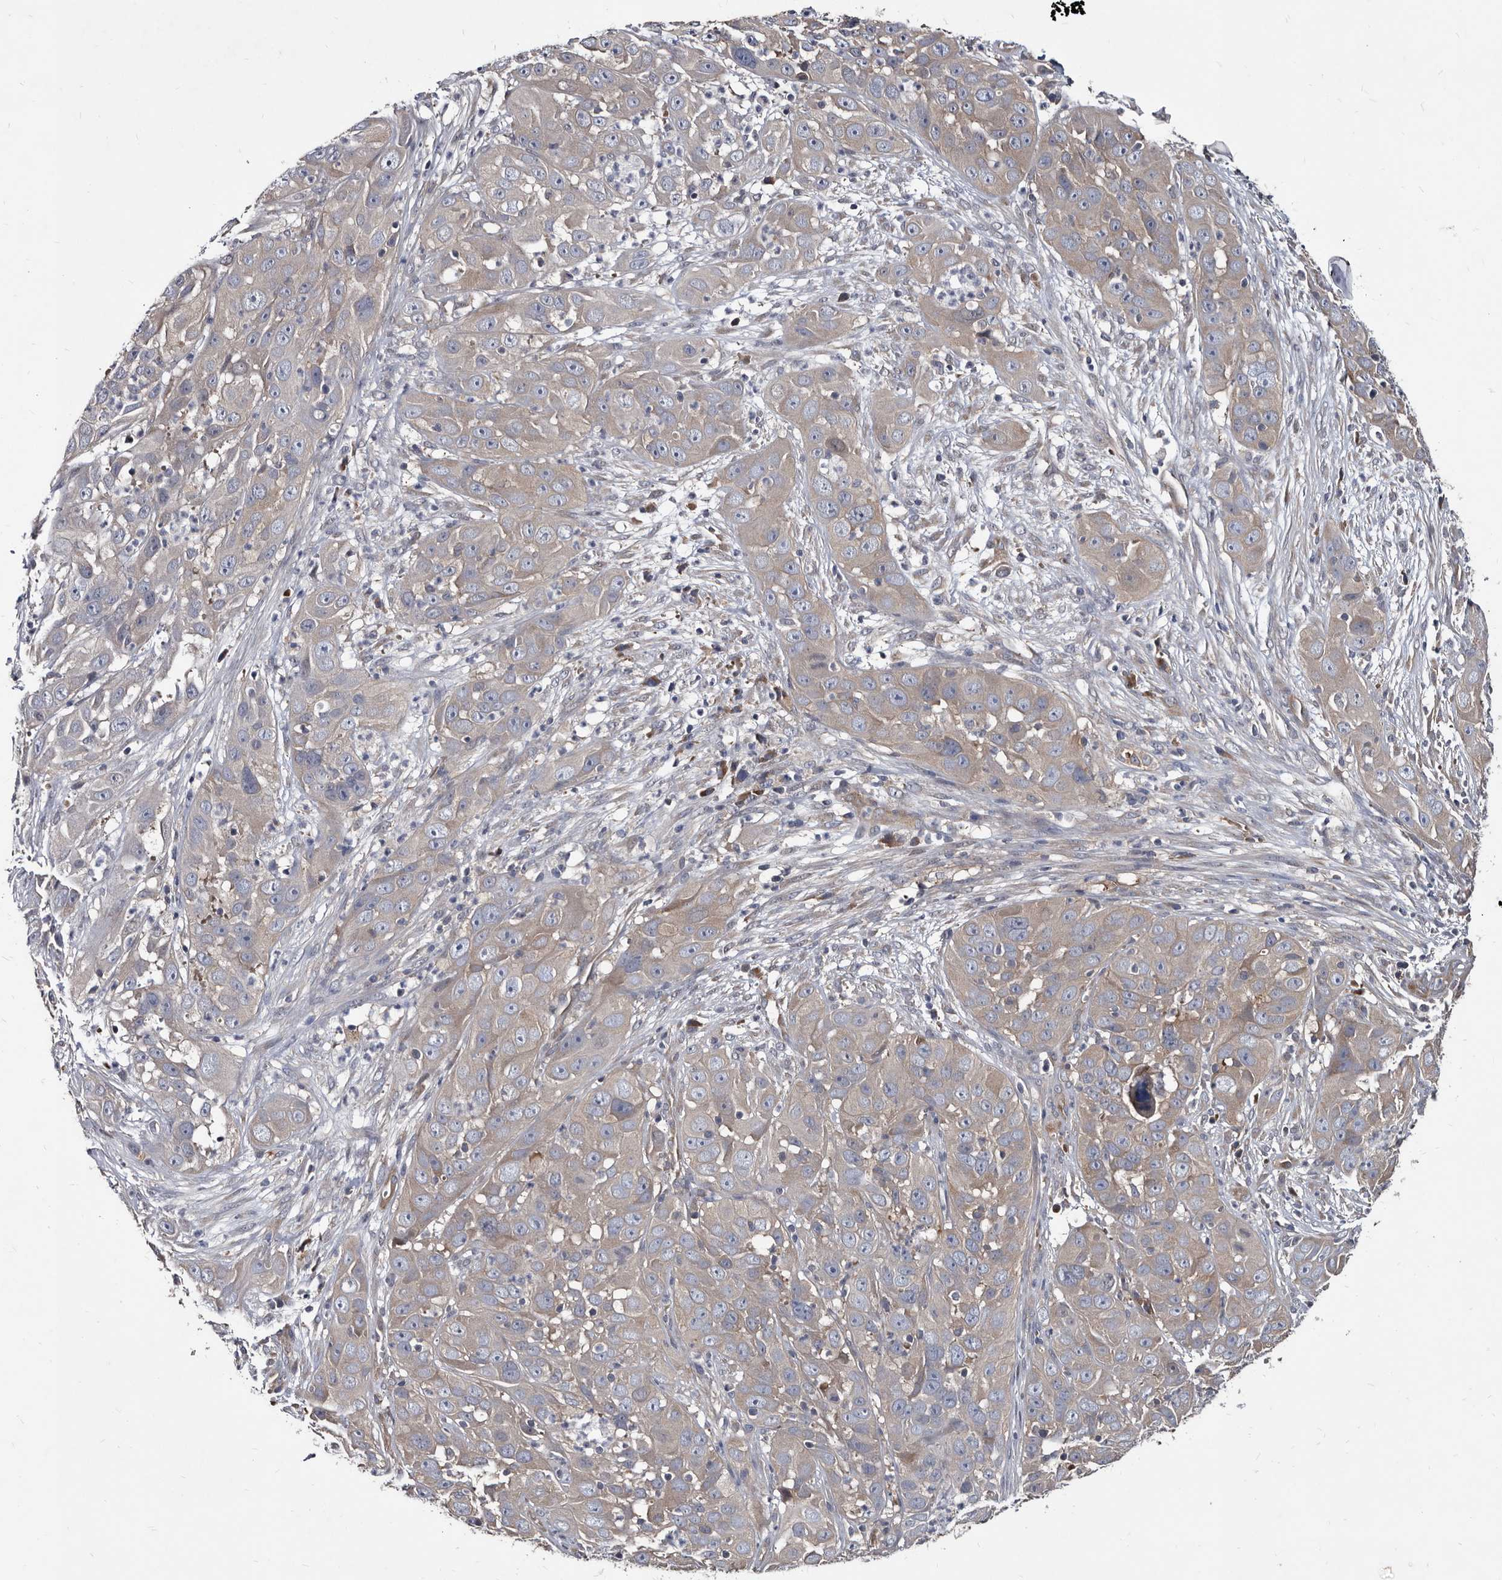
{"staining": {"intensity": "weak", "quantity": "<25%", "location": "cytoplasmic/membranous"}, "tissue": "cervical cancer", "cell_type": "Tumor cells", "image_type": "cancer", "snomed": [{"axis": "morphology", "description": "Squamous cell carcinoma, NOS"}, {"axis": "topography", "description": "Cervix"}], "caption": "This image is of cervical cancer stained with IHC to label a protein in brown with the nuclei are counter-stained blue. There is no staining in tumor cells. (Brightfield microscopy of DAB (3,3'-diaminobenzidine) IHC at high magnification).", "gene": "ABCF2", "patient": {"sex": "female", "age": 32}}